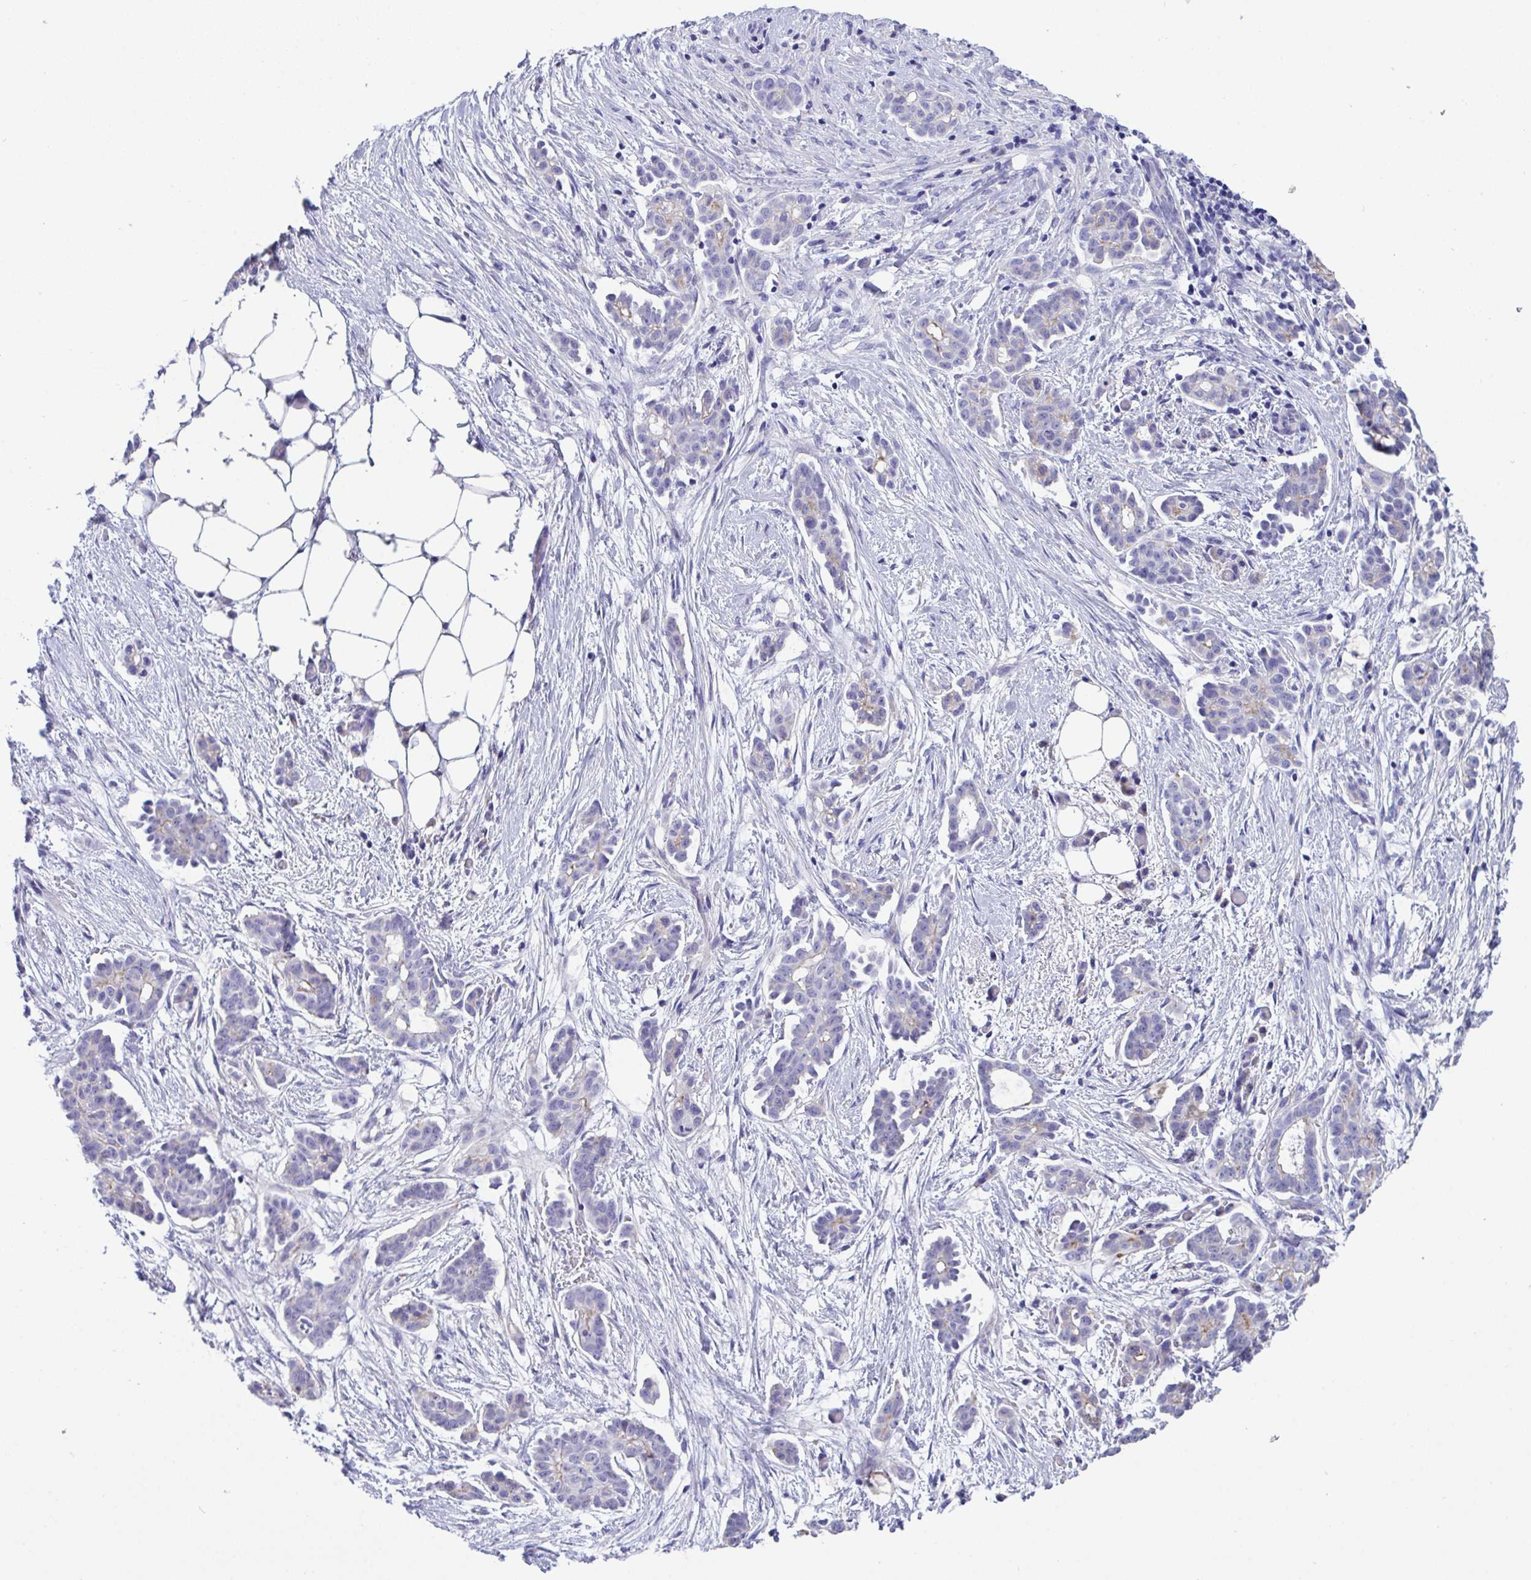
{"staining": {"intensity": "negative", "quantity": "none", "location": "none"}, "tissue": "ovarian cancer", "cell_type": "Tumor cells", "image_type": "cancer", "snomed": [{"axis": "morphology", "description": "Cystadenocarcinoma, serous, NOS"}, {"axis": "topography", "description": "Ovary"}], "caption": "Immunohistochemistry photomicrograph of ovarian cancer stained for a protein (brown), which shows no positivity in tumor cells.", "gene": "TMEM106B", "patient": {"sex": "female", "age": 50}}